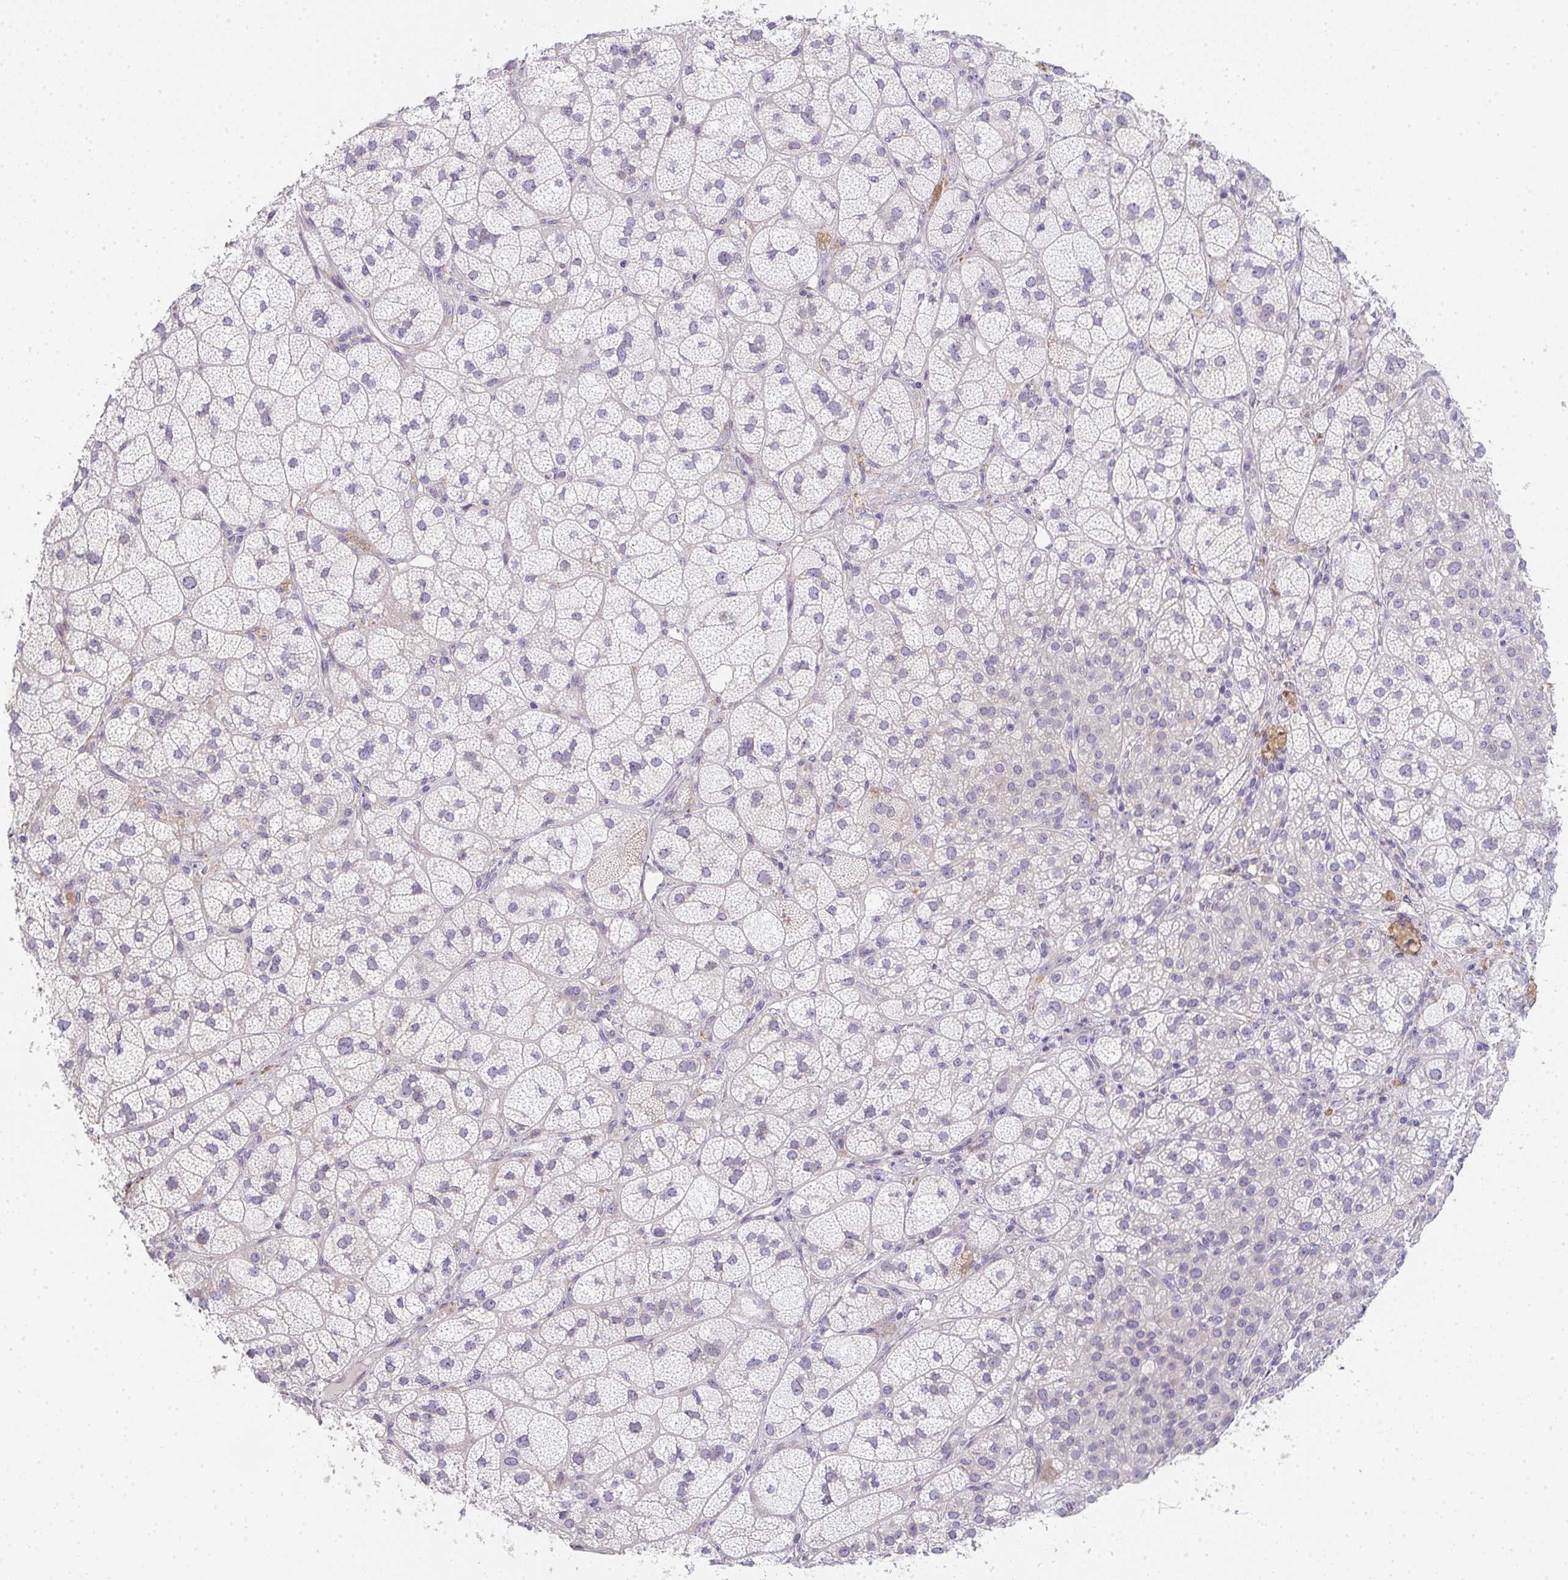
{"staining": {"intensity": "weak", "quantity": "<25%", "location": "cytoplasmic/membranous"}, "tissue": "adrenal gland", "cell_type": "Glandular cells", "image_type": "normal", "snomed": [{"axis": "morphology", "description": "Normal tissue, NOS"}, {"axis": "topography", "description": "Adrenal gland"}], "caption": "IHC micrograph of unremarkable adrenal gland: adrenal gland stained with DAB displays no significant protein positivity in glandular cells.", "gene": "TNFRSF10A", "patient": {"sex": "female", "age": 60}}